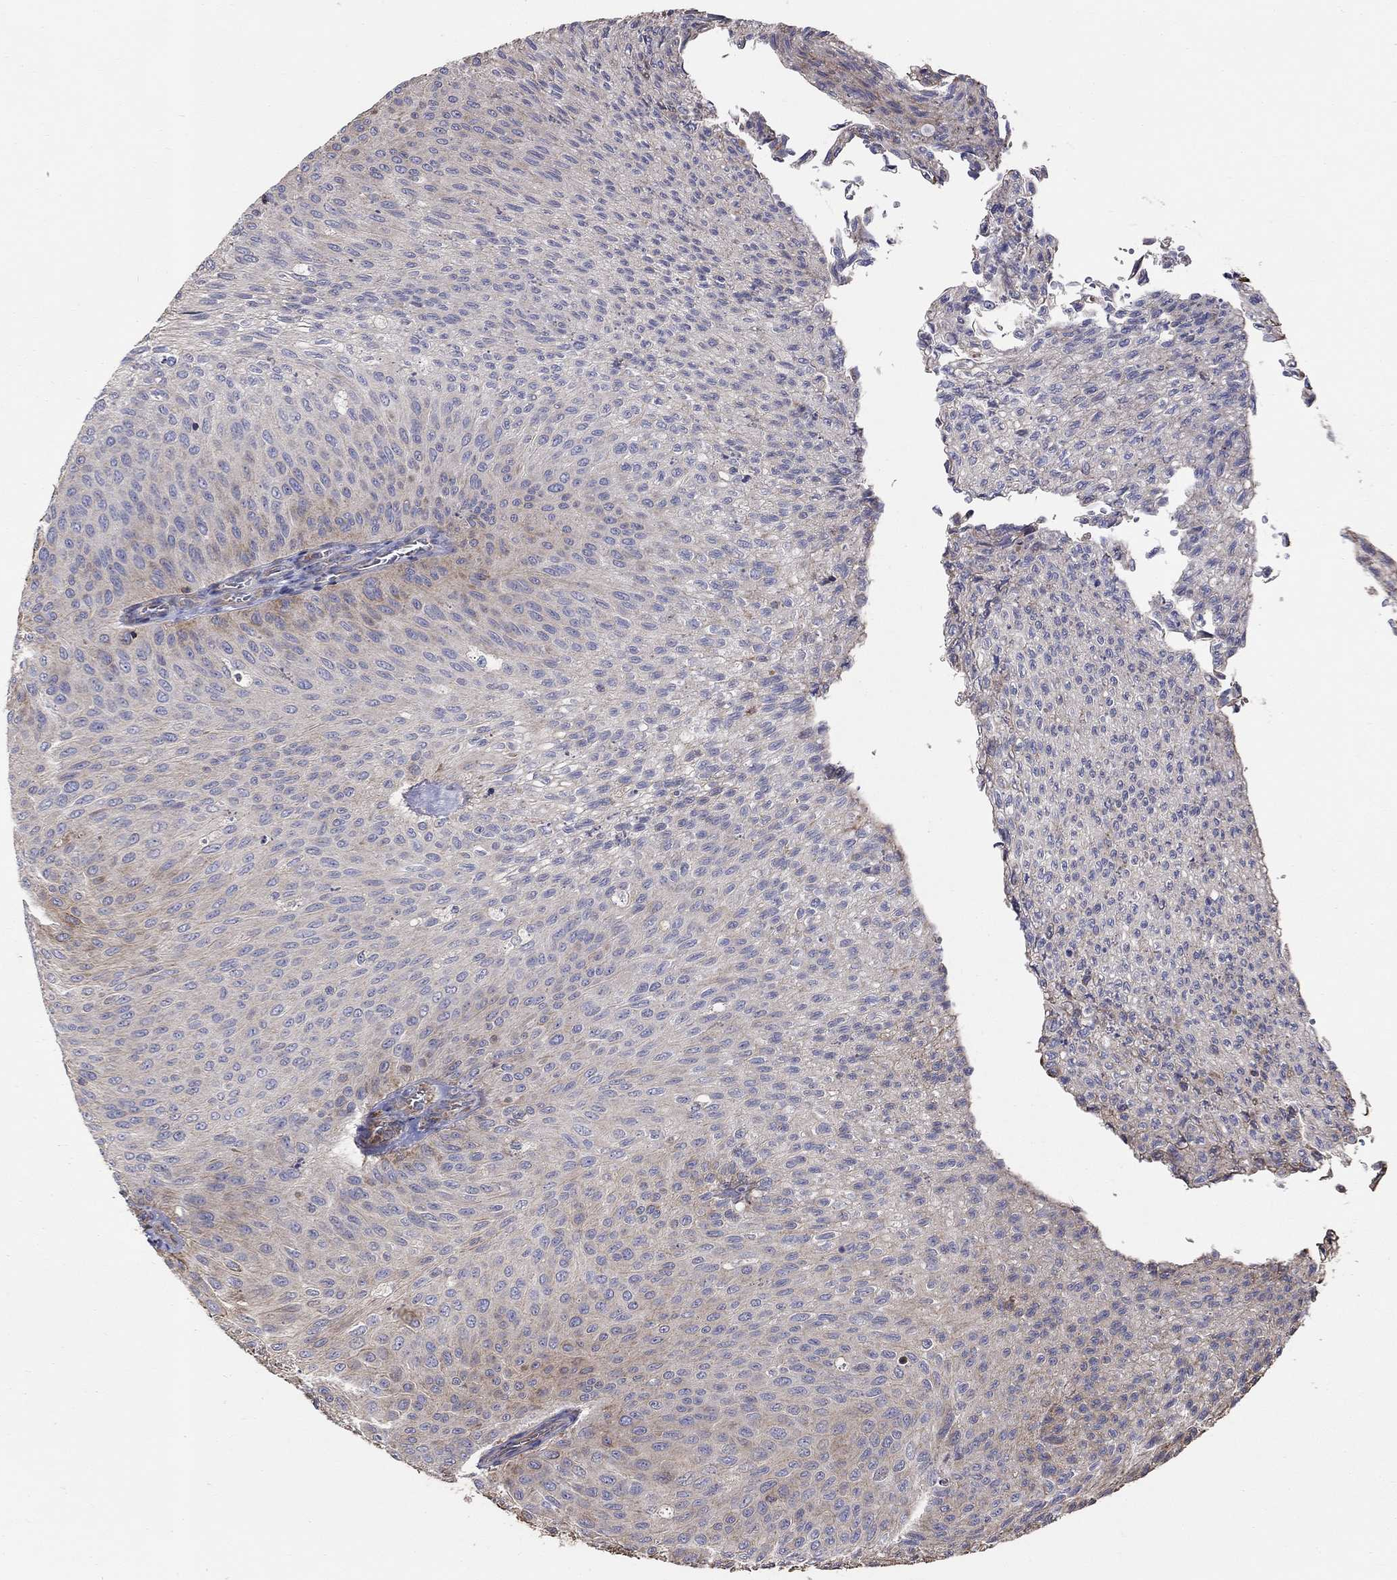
{"staining": {"intensity": "weak", "quantity": "<25%", "location": "cytoplasmic/membranous"}, "tissue": "urothelial cancer", "cell_type": "Tumor cells", "image_type": "cancer", "snomed": [{"axis": "morphology", "description": "Urothelial carcinoma, Low grade"}, {"axis": "topography", "description": "Ureter, NOS"}, {"axis": "topography", "description": "Urinary bladder"}], "caption": "Human urothelial carcinoma (low-grade) stained for a protein using IHC exhibits no staining in tumor cells.", "gene": "NPHP1", "patient": {"sex": "male", "age": 78}}